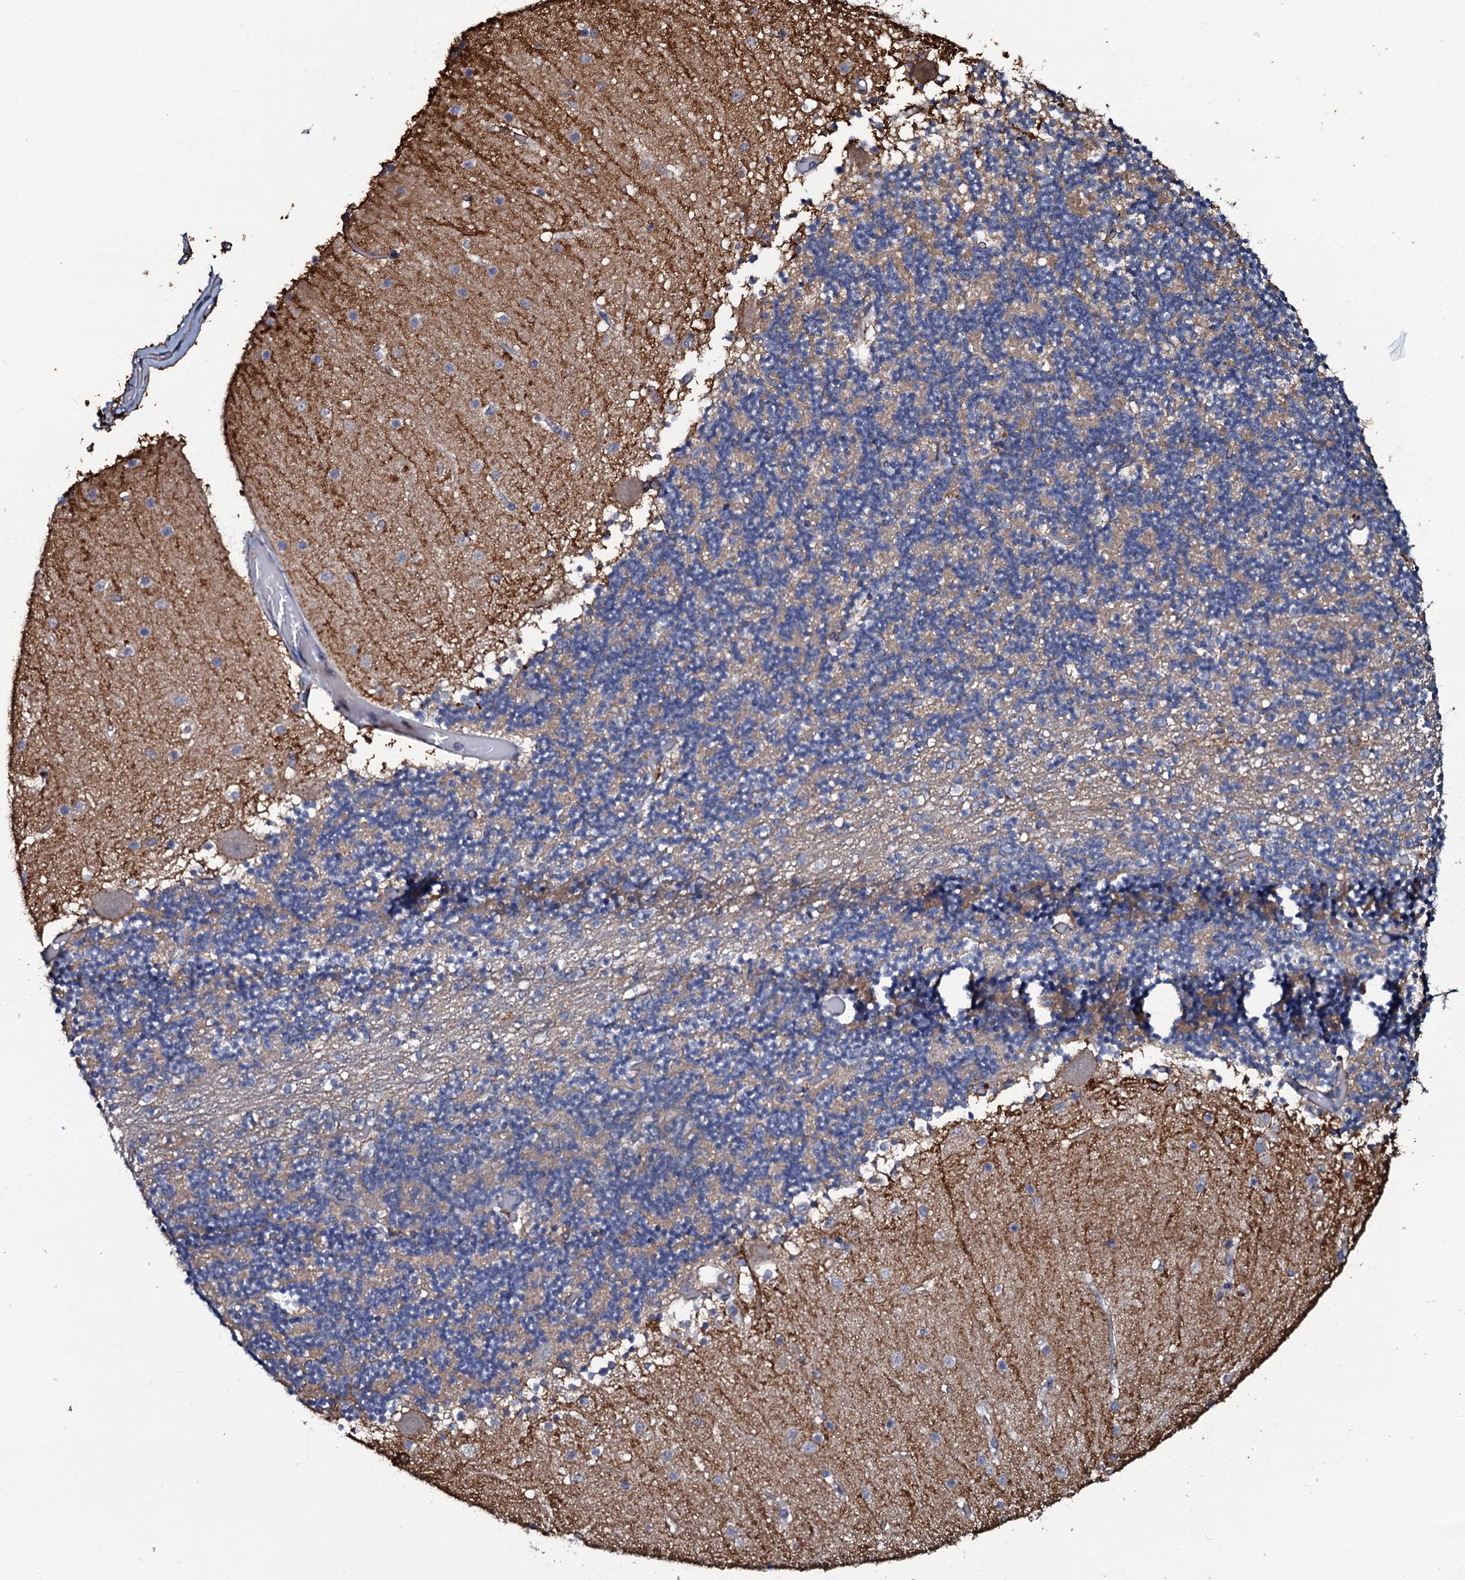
{"staining": {"intensity": "negative", "quantity": "none", "location": "none"}, "tissue": "cerebellum", "cell_type": "Cells in granular layer", "image_type": "normal", "snomed": [{"axis": "morphology", "description": "Normal tissue, NOS"}, {"axis": "topography", "description": "Cerebellum"}], "caption": "The IHC image has no significant positivity in cells in granular layer of cerebellum. (Stains: DAB immunohistochemistry with hematoxylin counter stain, Microscopy: brightfield microscopy at high magnification).", "gene": "CPNE2", "patient": {"sex": "female", "age": 28}}